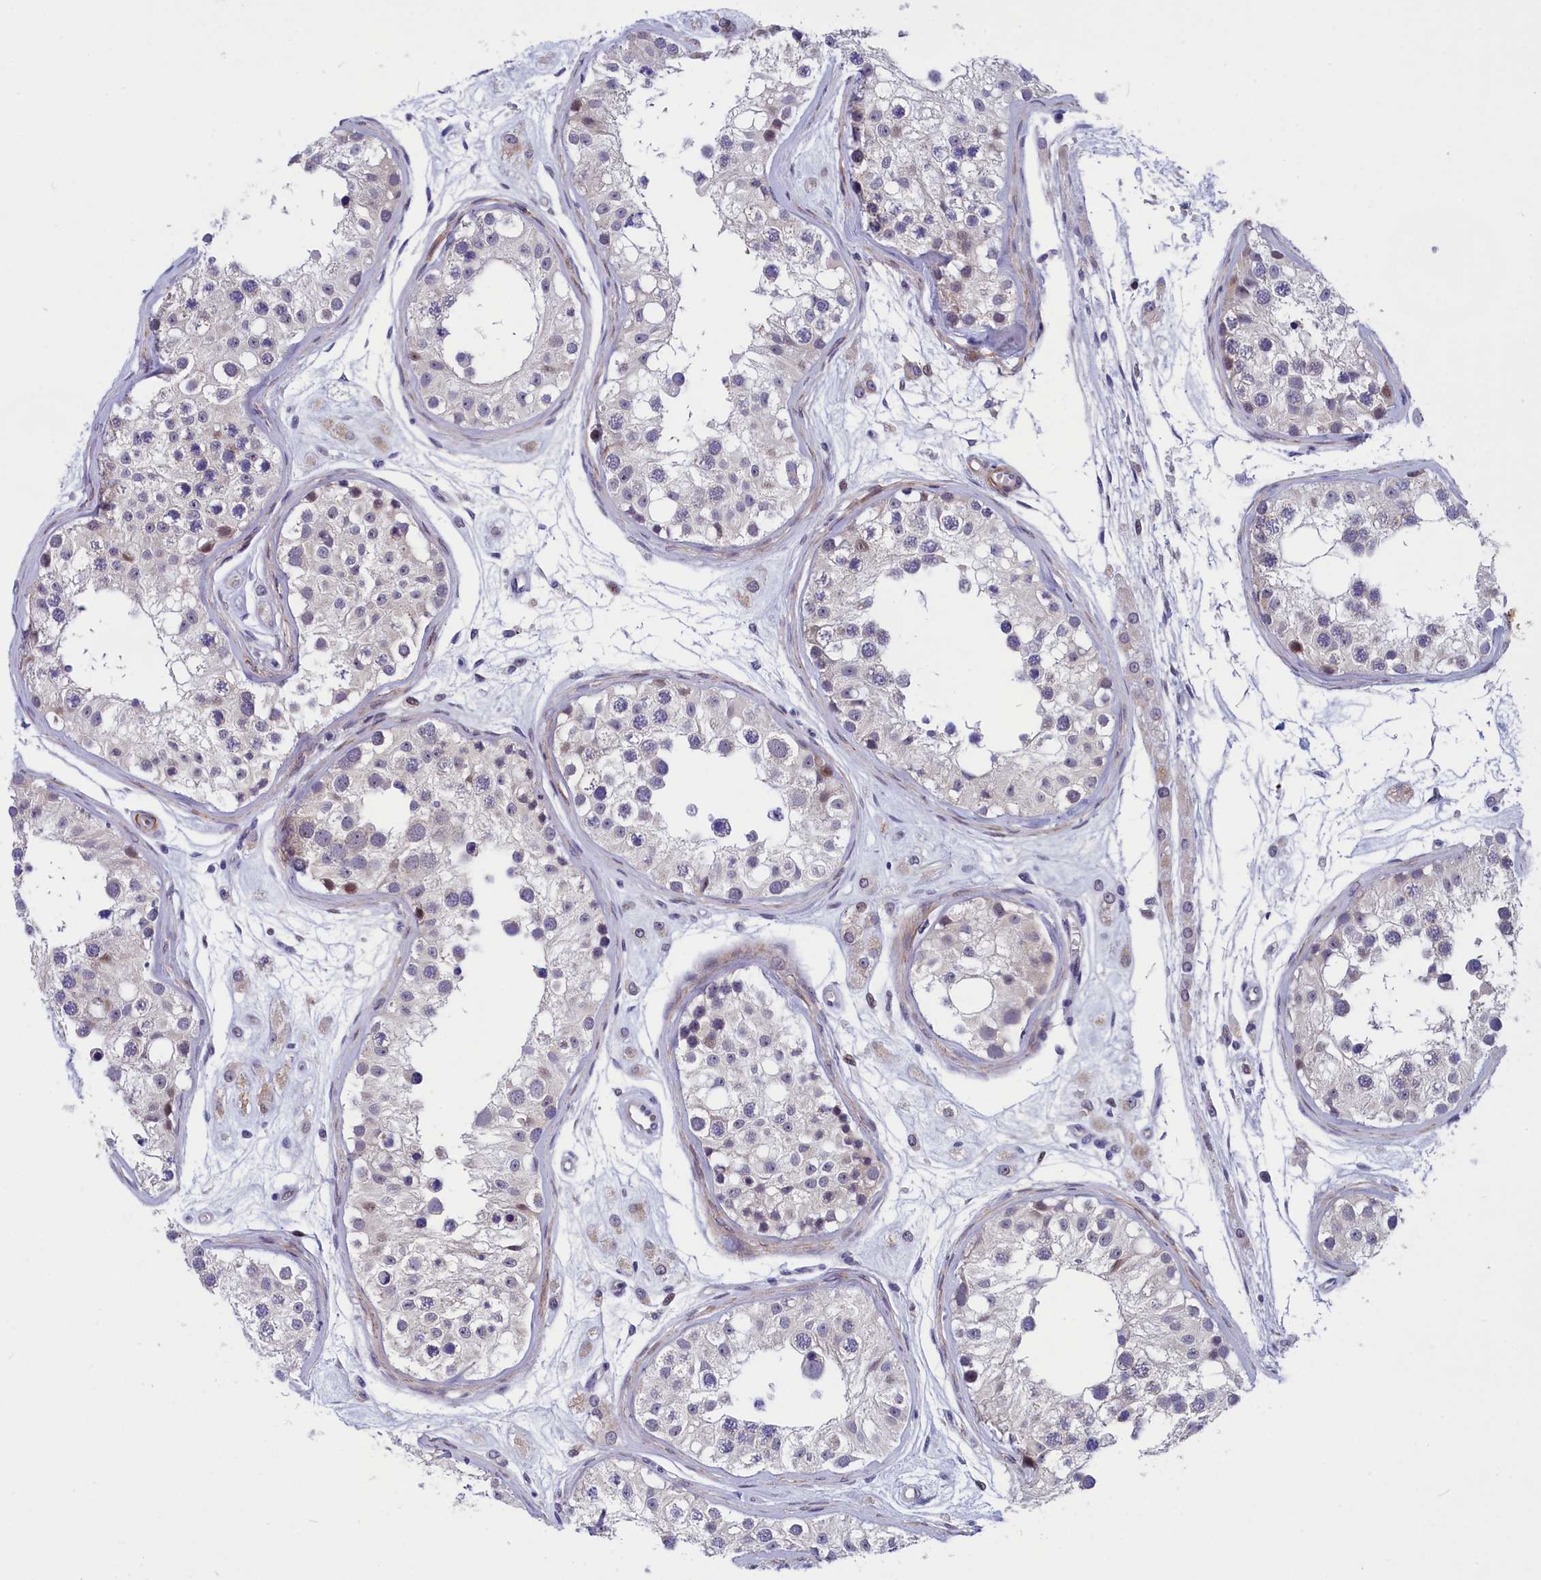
{"staining": {"intensity": "moderate", "quantity": "<25%", "location": "nuclear"}, "tissue": "testis", "cell_type": "Cells in seminiferous ducts", "image_type": "normal", "snomed": [{"axis": "morphology", "description": "Normal tissue, NOS"}, {"axis": "morphology", "description": "Adenocarcinoma, metastatic, NOS"}, {"axis": "topography", "description": "Testis"}], "caption": "Moderate nuclear protein staining is present in approximately <25% of cells in seminiferous ducts in testis. Nuclei are stained in blue.", "gene": "ANKRD34B", "patient": {"sex": "male", "age": 26}}